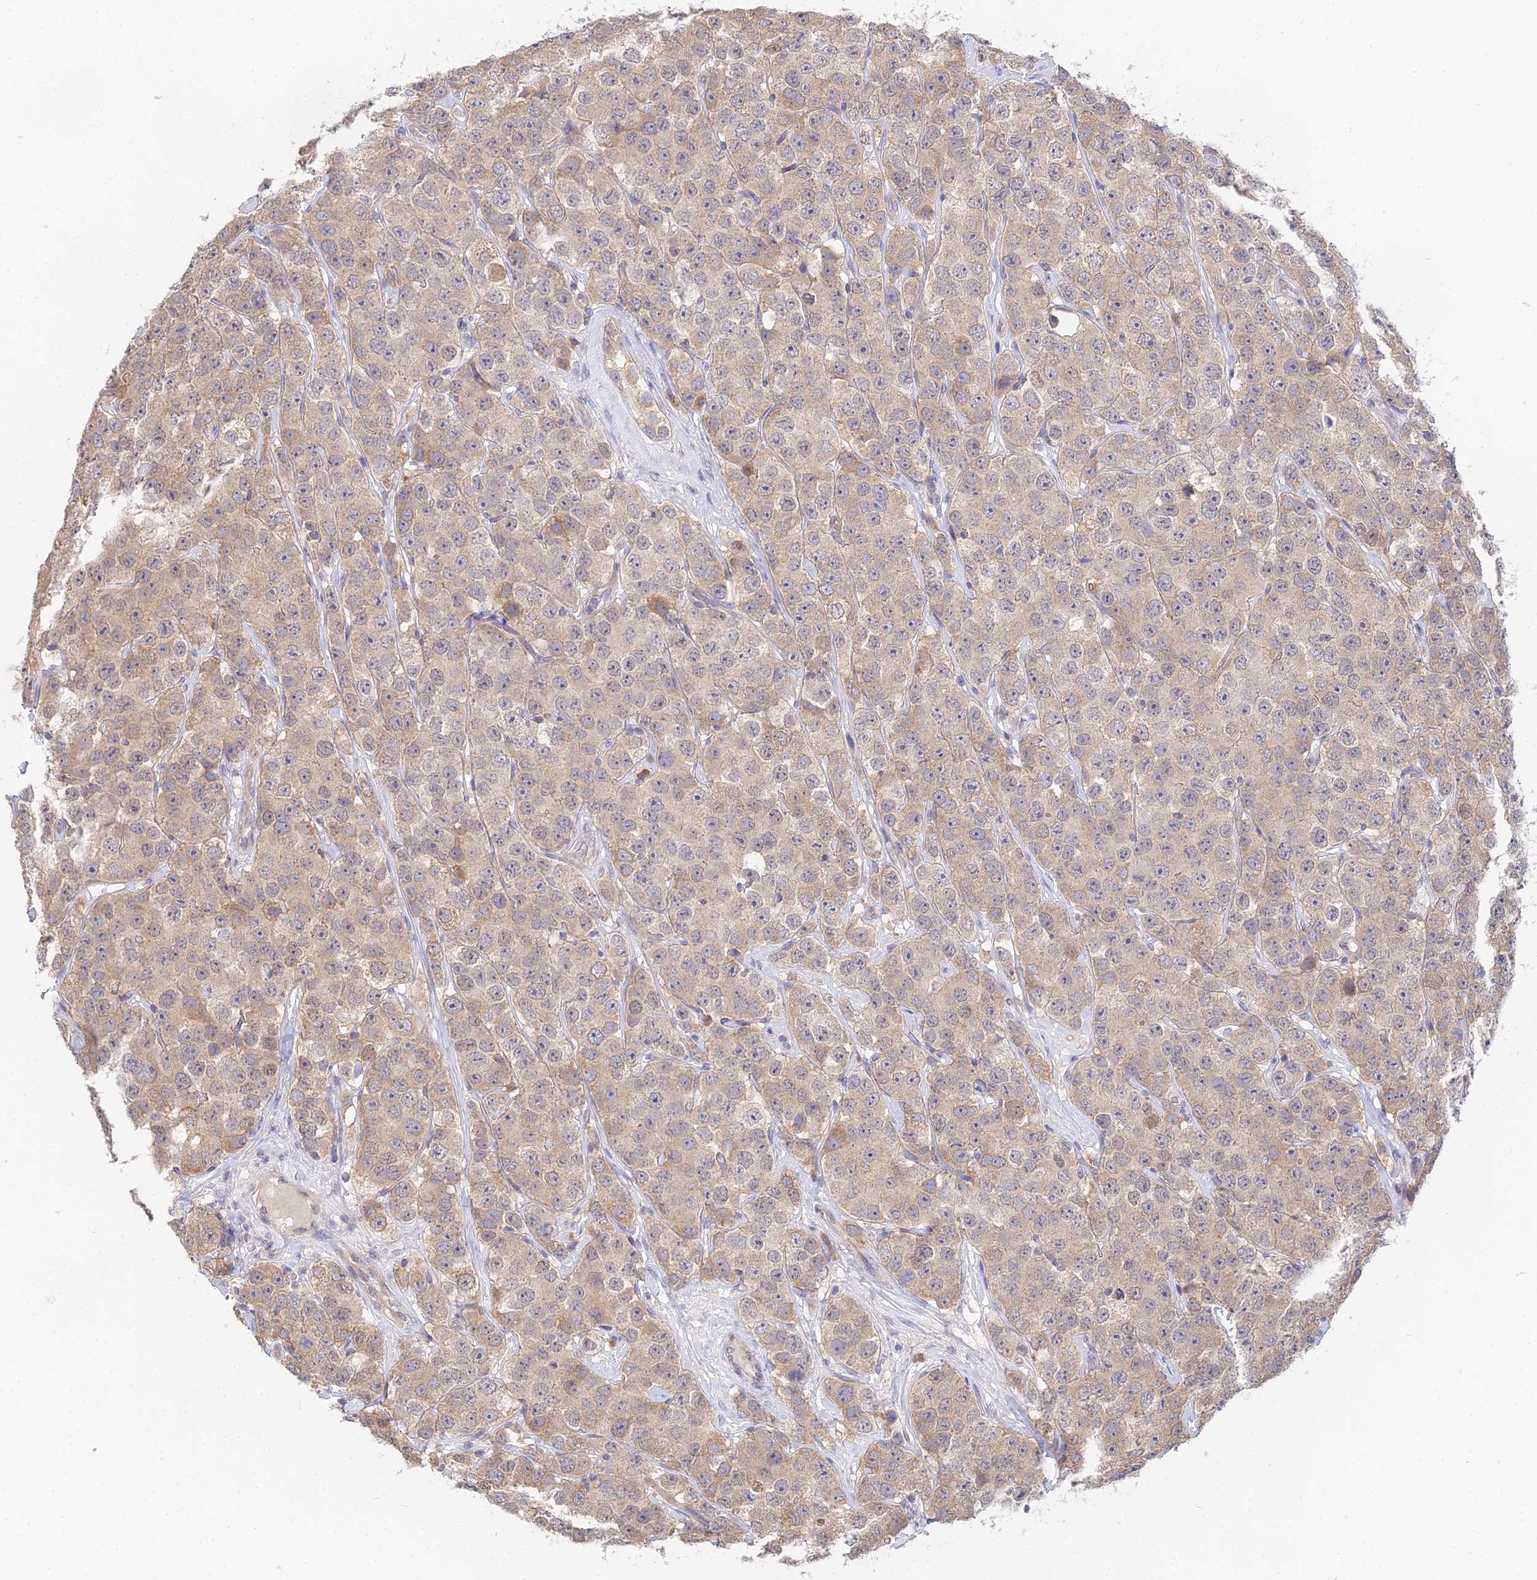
{"staining": {"intensity": "weak", "quantity": ">75%", "location": "cytoplasmic/membranous"}, "tissue": "testis cancer", "cell_type": "Tumor cells", "image_type": "cancer", "snomed": [{"axis": "morphology", "description": "Seminoma, NOS"}, {"axis": "topography", "description": "Testis"}], "caption": "Immunohistochemistry micrograph of testis cancer stained for a protein (brown), which demonstrates low levels of weak cytoplasmic/membranous staining in about >75% of tumor cells.", "gene": "DNAH14", "patient": {"sex": "male", "age": 28}}